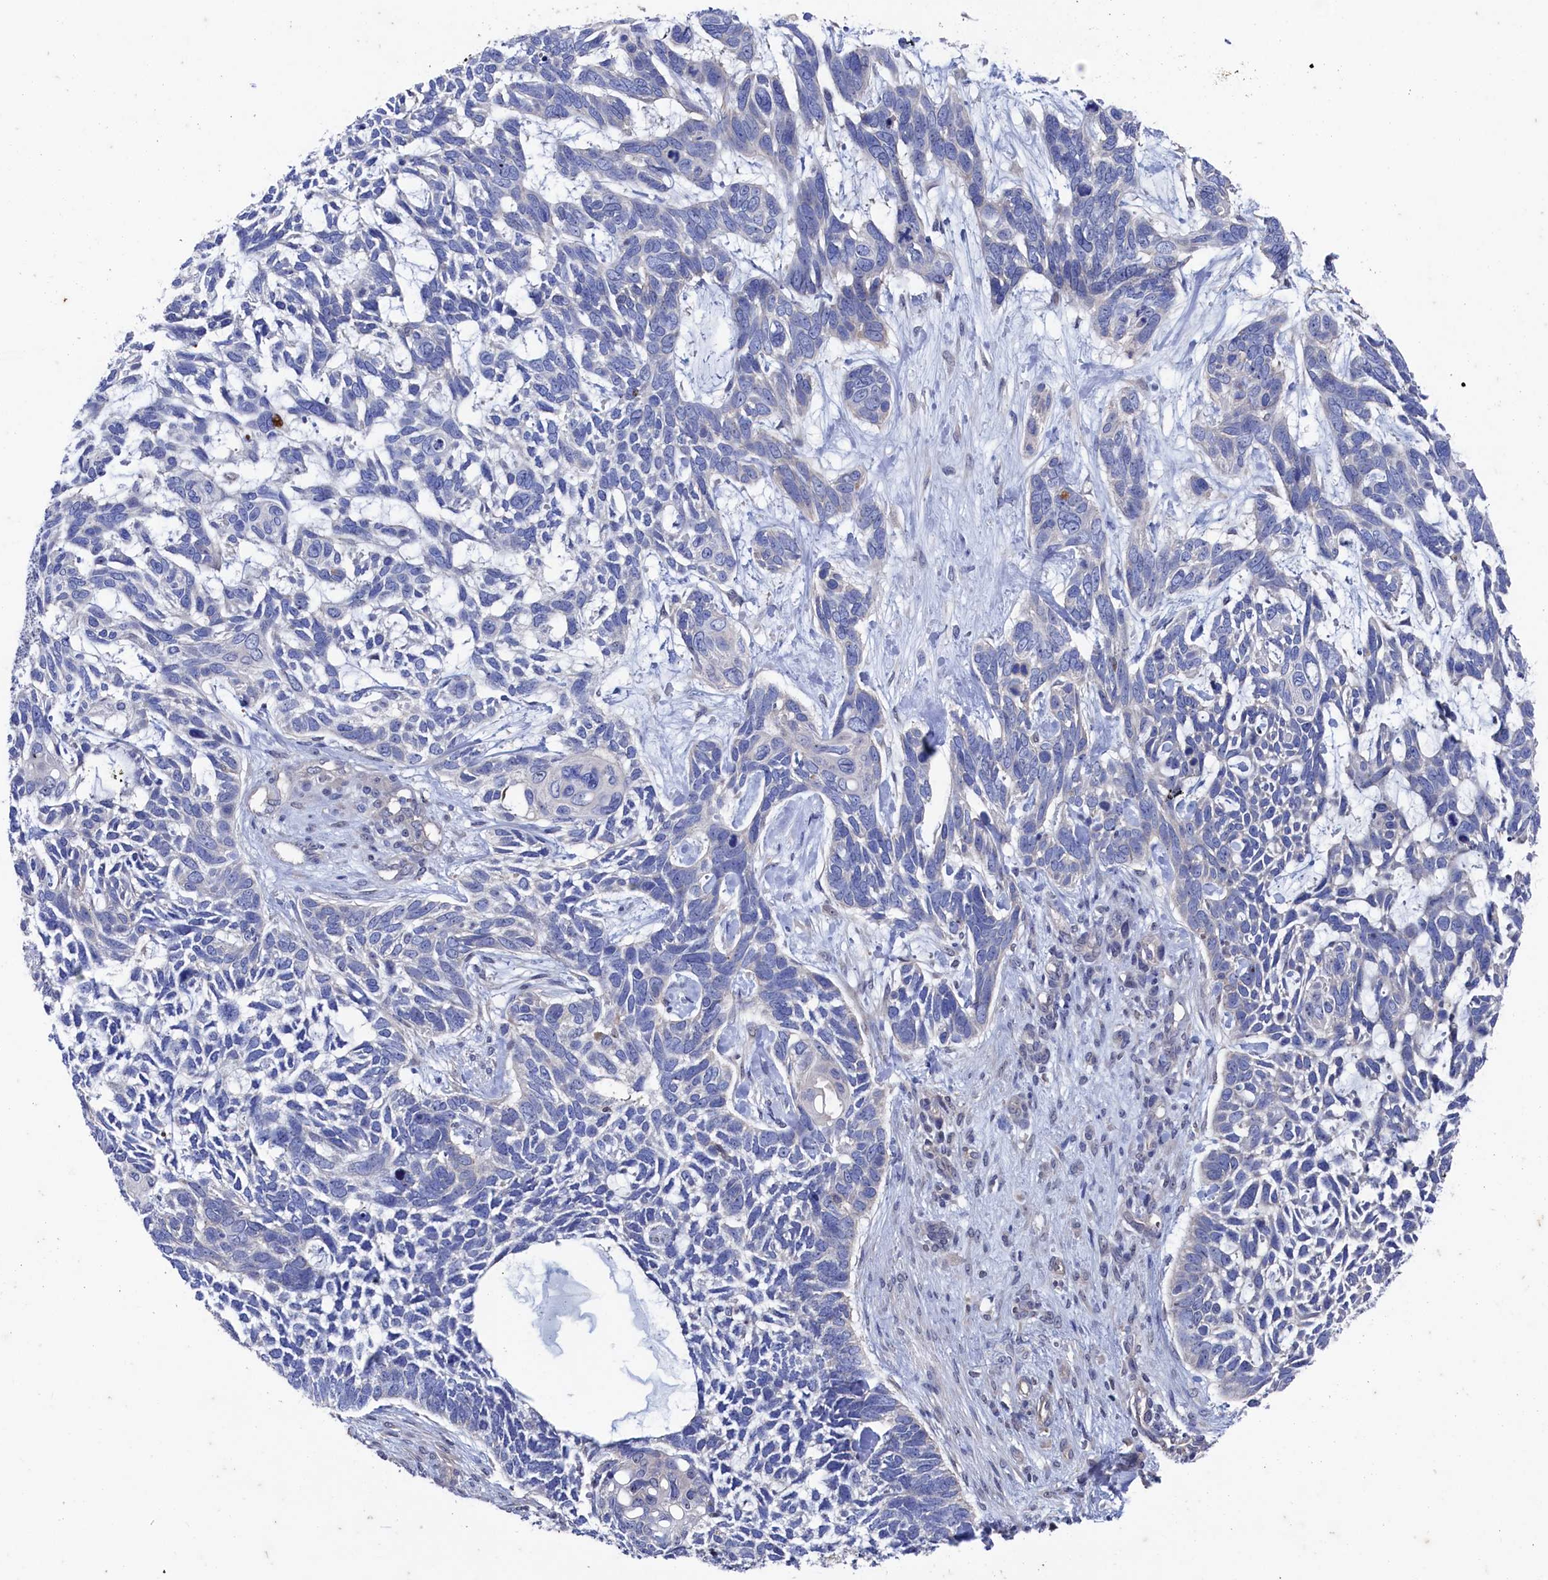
{"staining": {"intensity": "negative", "quantity": "none", "location": "none"}, "tissue": "skin cancer", "cell_type": "Tumor cells", "image_type": "cancer", "snomed": [{"axis": "morphology", "description": "Basal cell carcinoma"}, {"axis": "topography", "description": "Skin"}], "caption": "The immunohistochemistry (IHC) photomicrograph has no significant positivity in tumor cells of skin cancer (basal cell carcinoma) tissue. (DAB (3,3'-diaminobenzidine) IHC with hematoxylin counter stain).", "gene": "RNH1", "patient": {"sex": "male", "age": 88}}